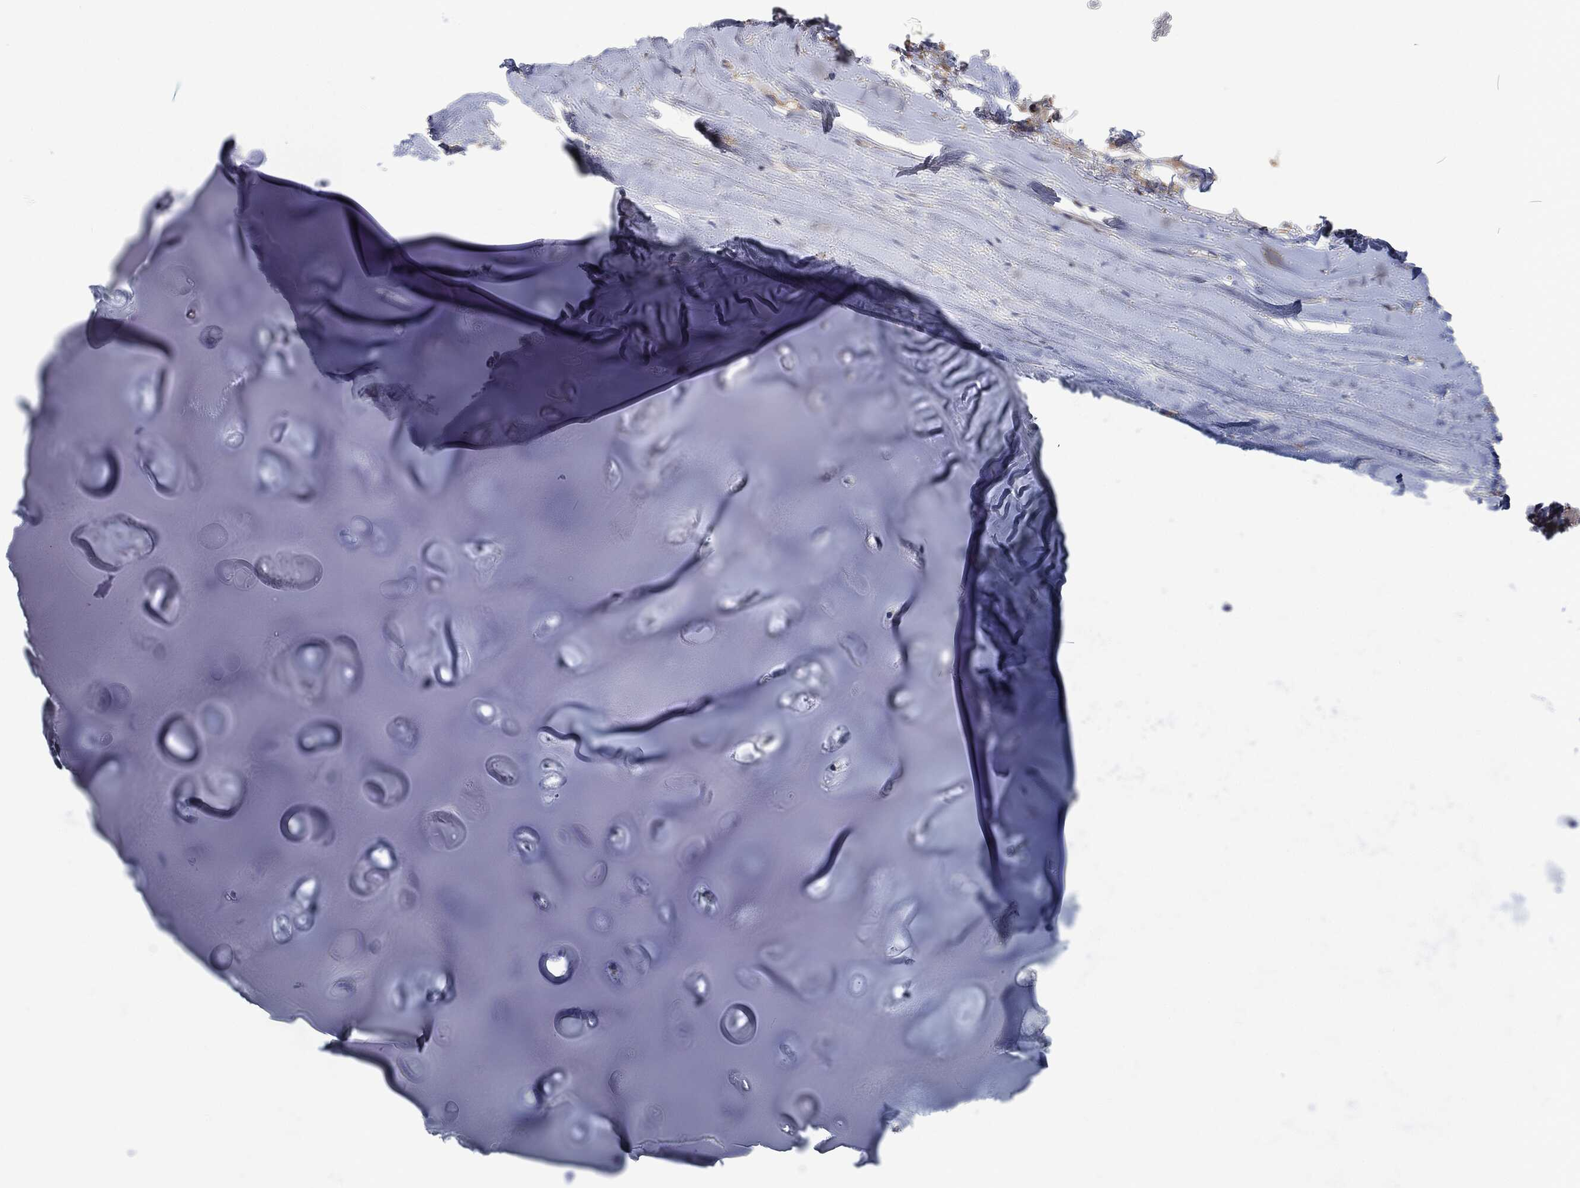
{"staining": {"intensity": "negative", "quantity": "none", "location": "none"}, "tissue": "adipose tissue", "cell_type": "Adipocytes", "image_type": "normal", "snomed": [{"axis": "morphology", "description": "Normal tissue, NOS"}, {"axis": "topography", "description": "Cartilage tissue"}], "caption": "Adipocytes are negative for brown protein staining in benign adipose tissue. (Stains: DAB immunohistochemistry (IHC) with hematoxylin counter stain, Microscopy: brightfield microscopy at high magnification).", "gene": "LGALS9", "patient": {"sex": "male", "age": 81}}